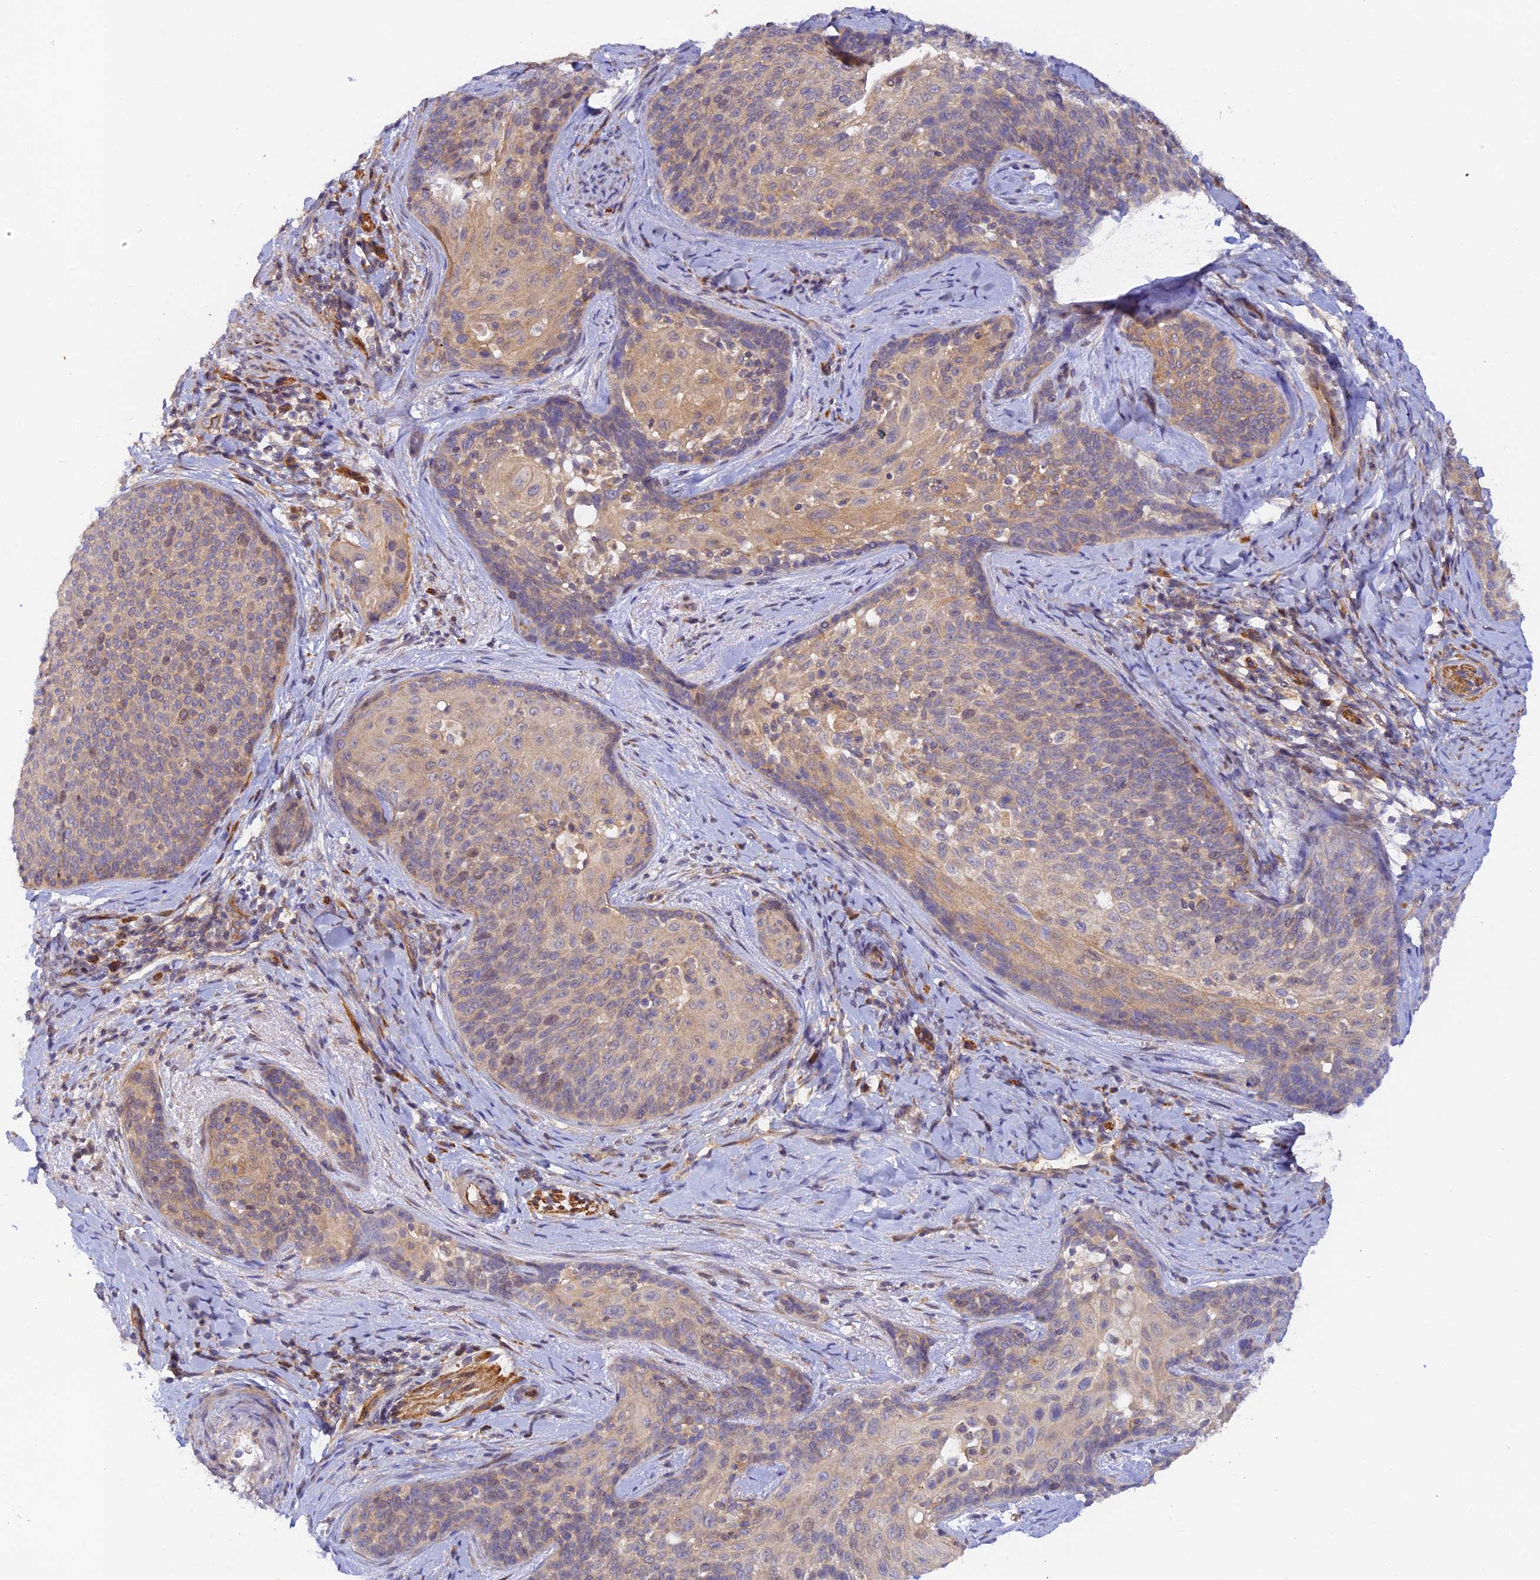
{"staining": {"intensity": "weak", "quantity": "25%-75%", "location": "cytoplasmic/membranous"}, "tissue": "cervical cancer", "cell_type": "Tumor cells", "image_type": "cancer", "snomed": [{"axis": "morphology", "description": "Squamous cell carcinoma, NOS"}, {"axis": "topography", "description": "Cervix"}], "caption": "Immunohistochemistry histopathology image of neoplastic tissue: human cervical squamous cell carcinoma stained using immunohistochemistry (IHC) displays low levels of weak protein expression localized specifically in the cytoplasmic/membranous of tumor cells, appearing as a cytoplasmic/membranous brown color.", "gene": "MYO9A", "patient": {"sex": "female", "age": 50}}